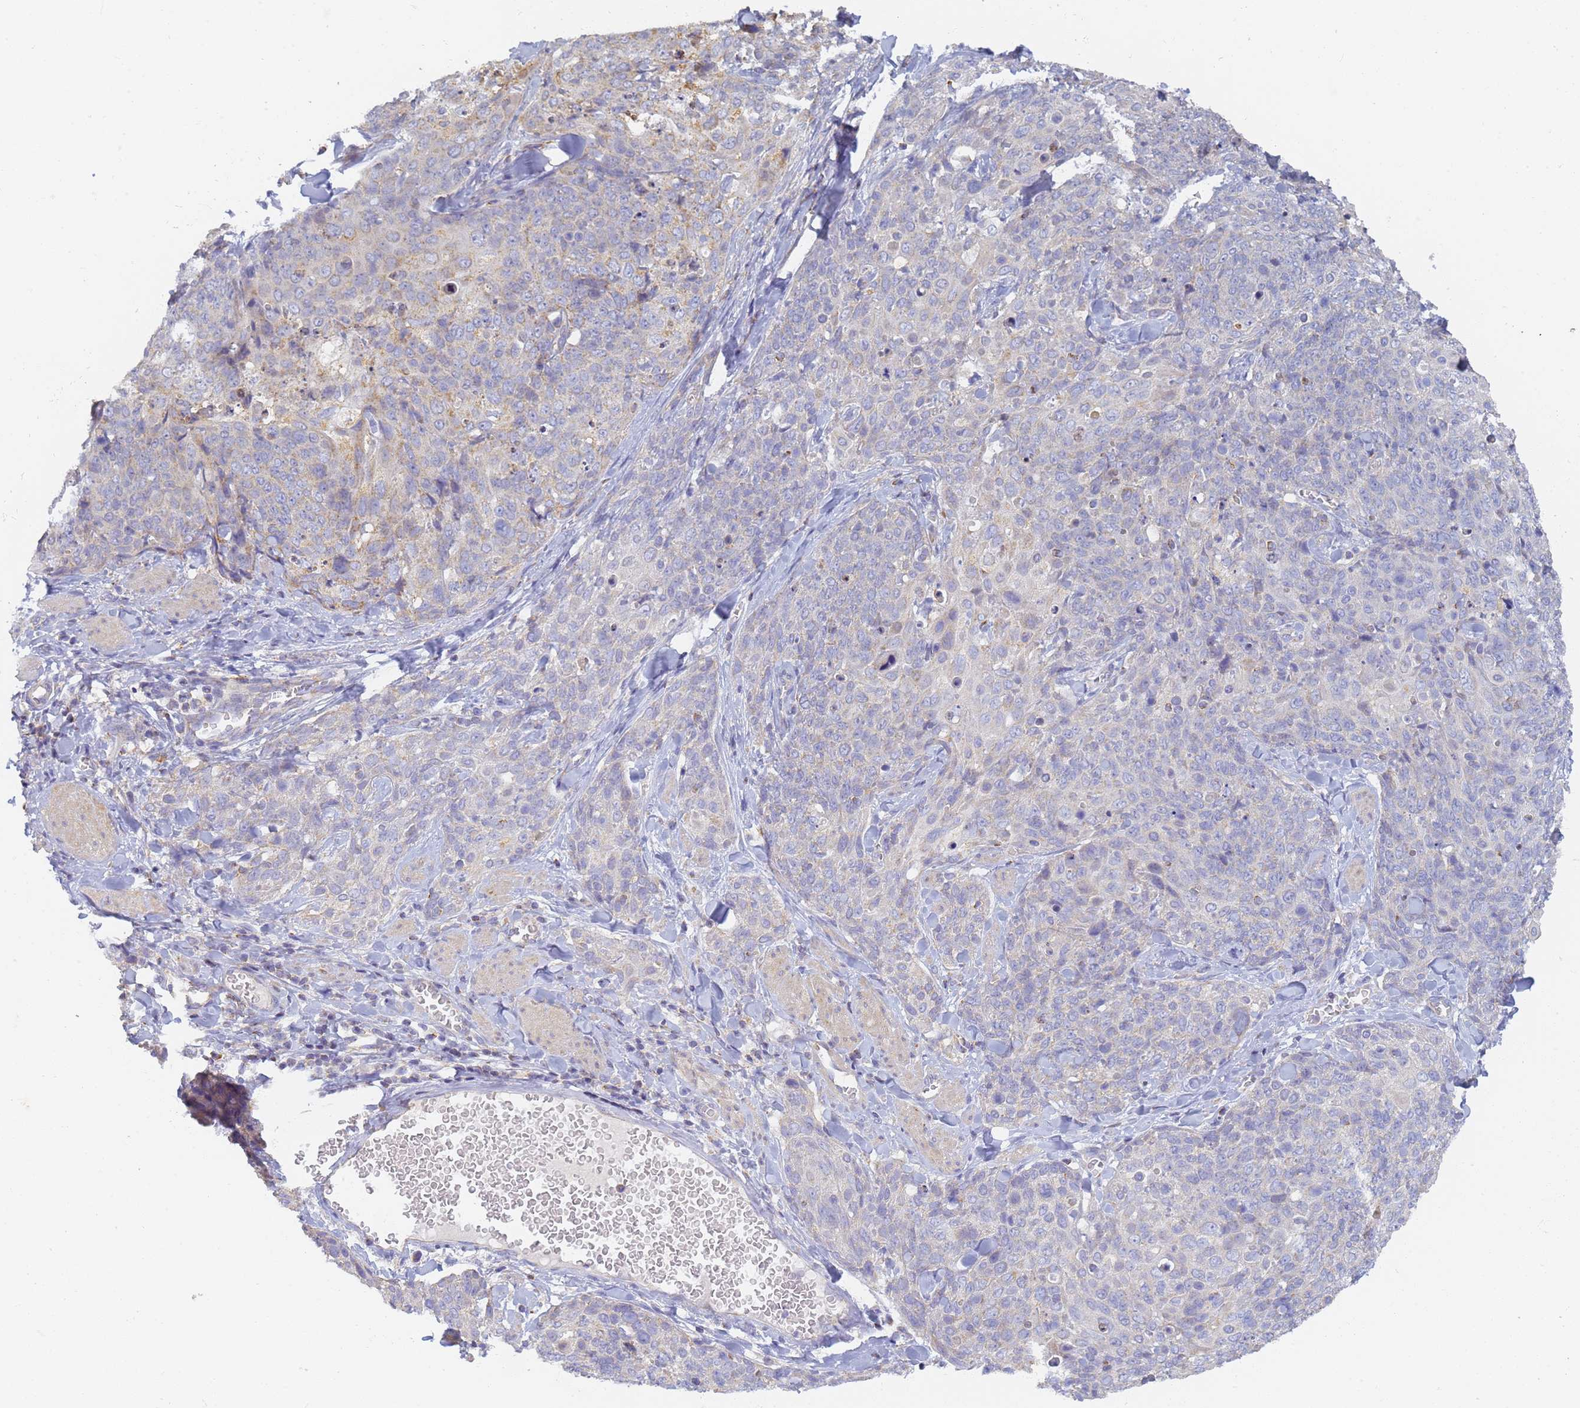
{"staining": {"intensity": "negative", "quantity": "none", "location": "none"}, "tissue": "skin cancer", "cell_type": "Tumor cells", "image_type": "cancer", "snomed": [{"axis": "morphology", "description": "Squamous cell carcinoma, NOS"}, {"axis": "topography", "description": "Skin"}, {"axis": "topography", "description": "Vulva"}], "caption": "Tumor cells are negative for brown protein staining in skin cancer.", "gene": "UTP23", "patient": {"sex": "female", "age": 85}}